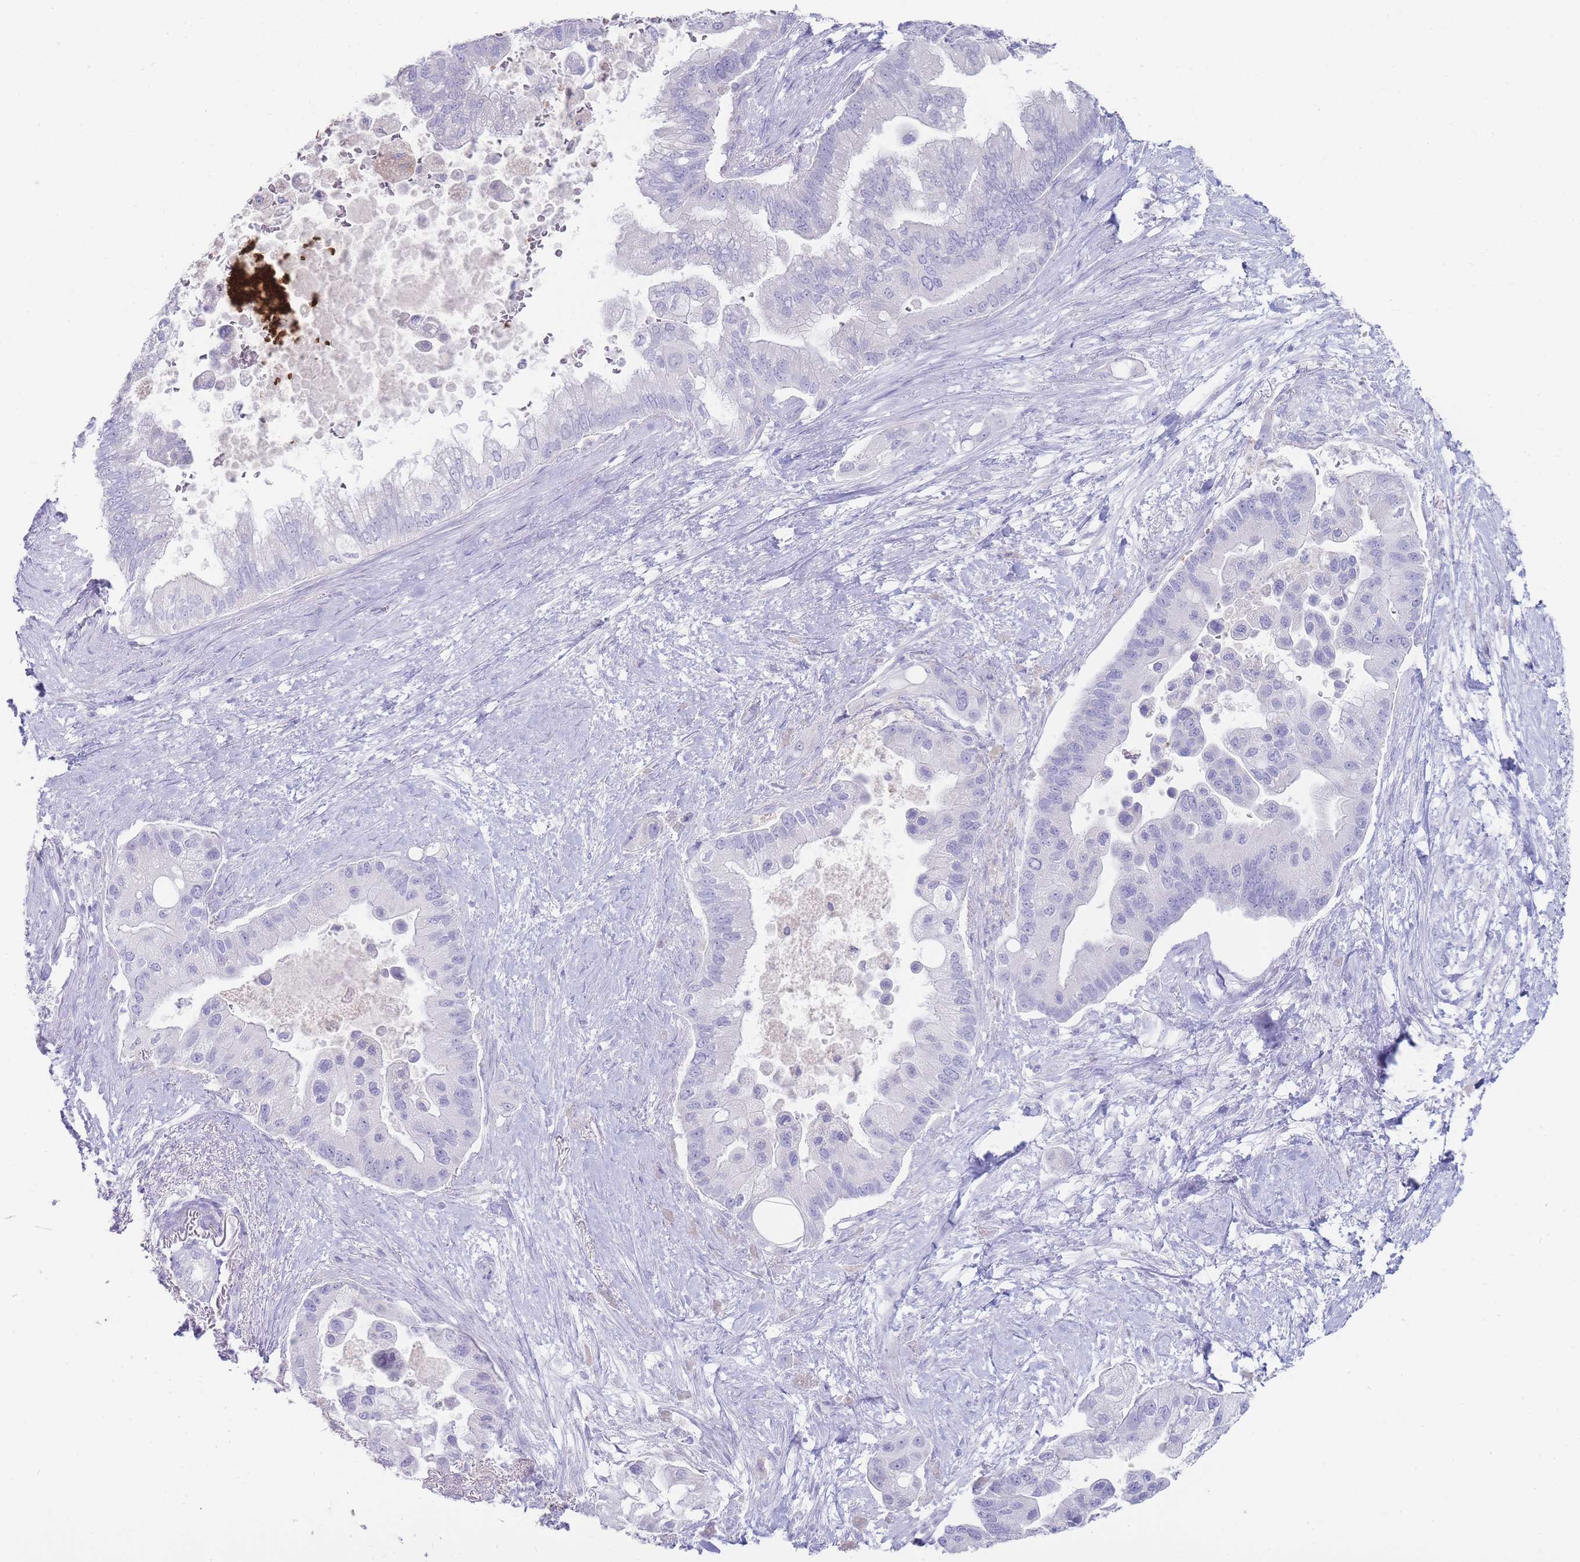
{"staining": {"intensity": "negative", "quantity": "none", "location": "none"}, "tissue": "pancreatic cancer", "cell_type": "Tumor cells", "image_type": "cancer", "snomed": [{"axis": "morphology", "description": "Adenocarcinoma, NOS"}, {"axis": "topography", "description": "Pancreas"}], "caption": "This is an immunohistochemistry histopathology image of human pancreatic cancer. There is no positivity in tumor cells.", "gene": "HBG2", "patient": {"sex": "male", "age": 57}}